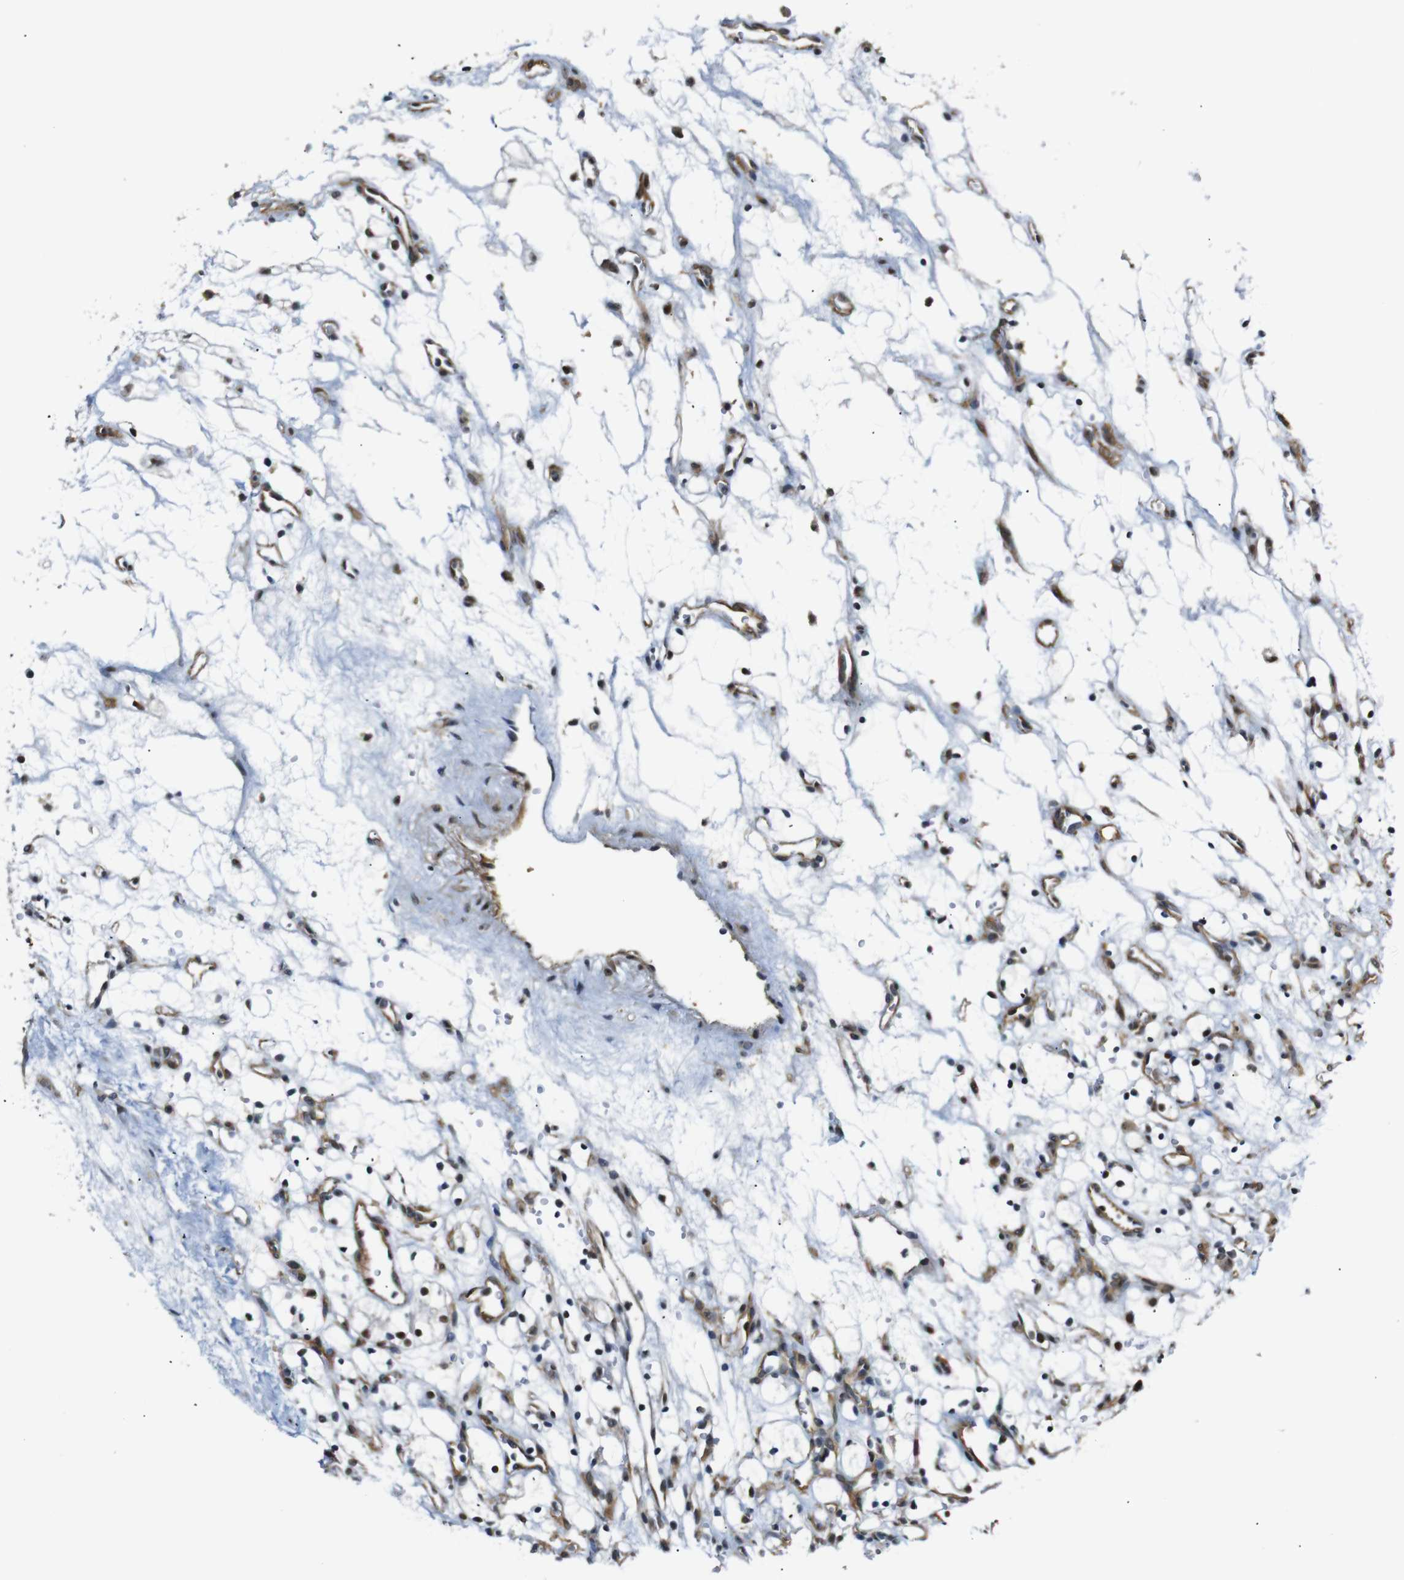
{"staining": {"intensity": "weak", "quantity": ">75%", "location": "nuclear"}, "tissue": "renal cancer", "cell_type": "Tumor cells", "image_type": "cancer", "snomed": [{"axis": "morphology", "description": "Adenocarcinoma, NOS"}, {"axis": "topography", "description": "Kidney"}], "caption": "The image shows staining of renal adenocarcinoma, revealing weak nuclear protein positivity (brown color) within tumor cells.", "gene": "PARN", "patient": {"sex": "female", "age": 60}}